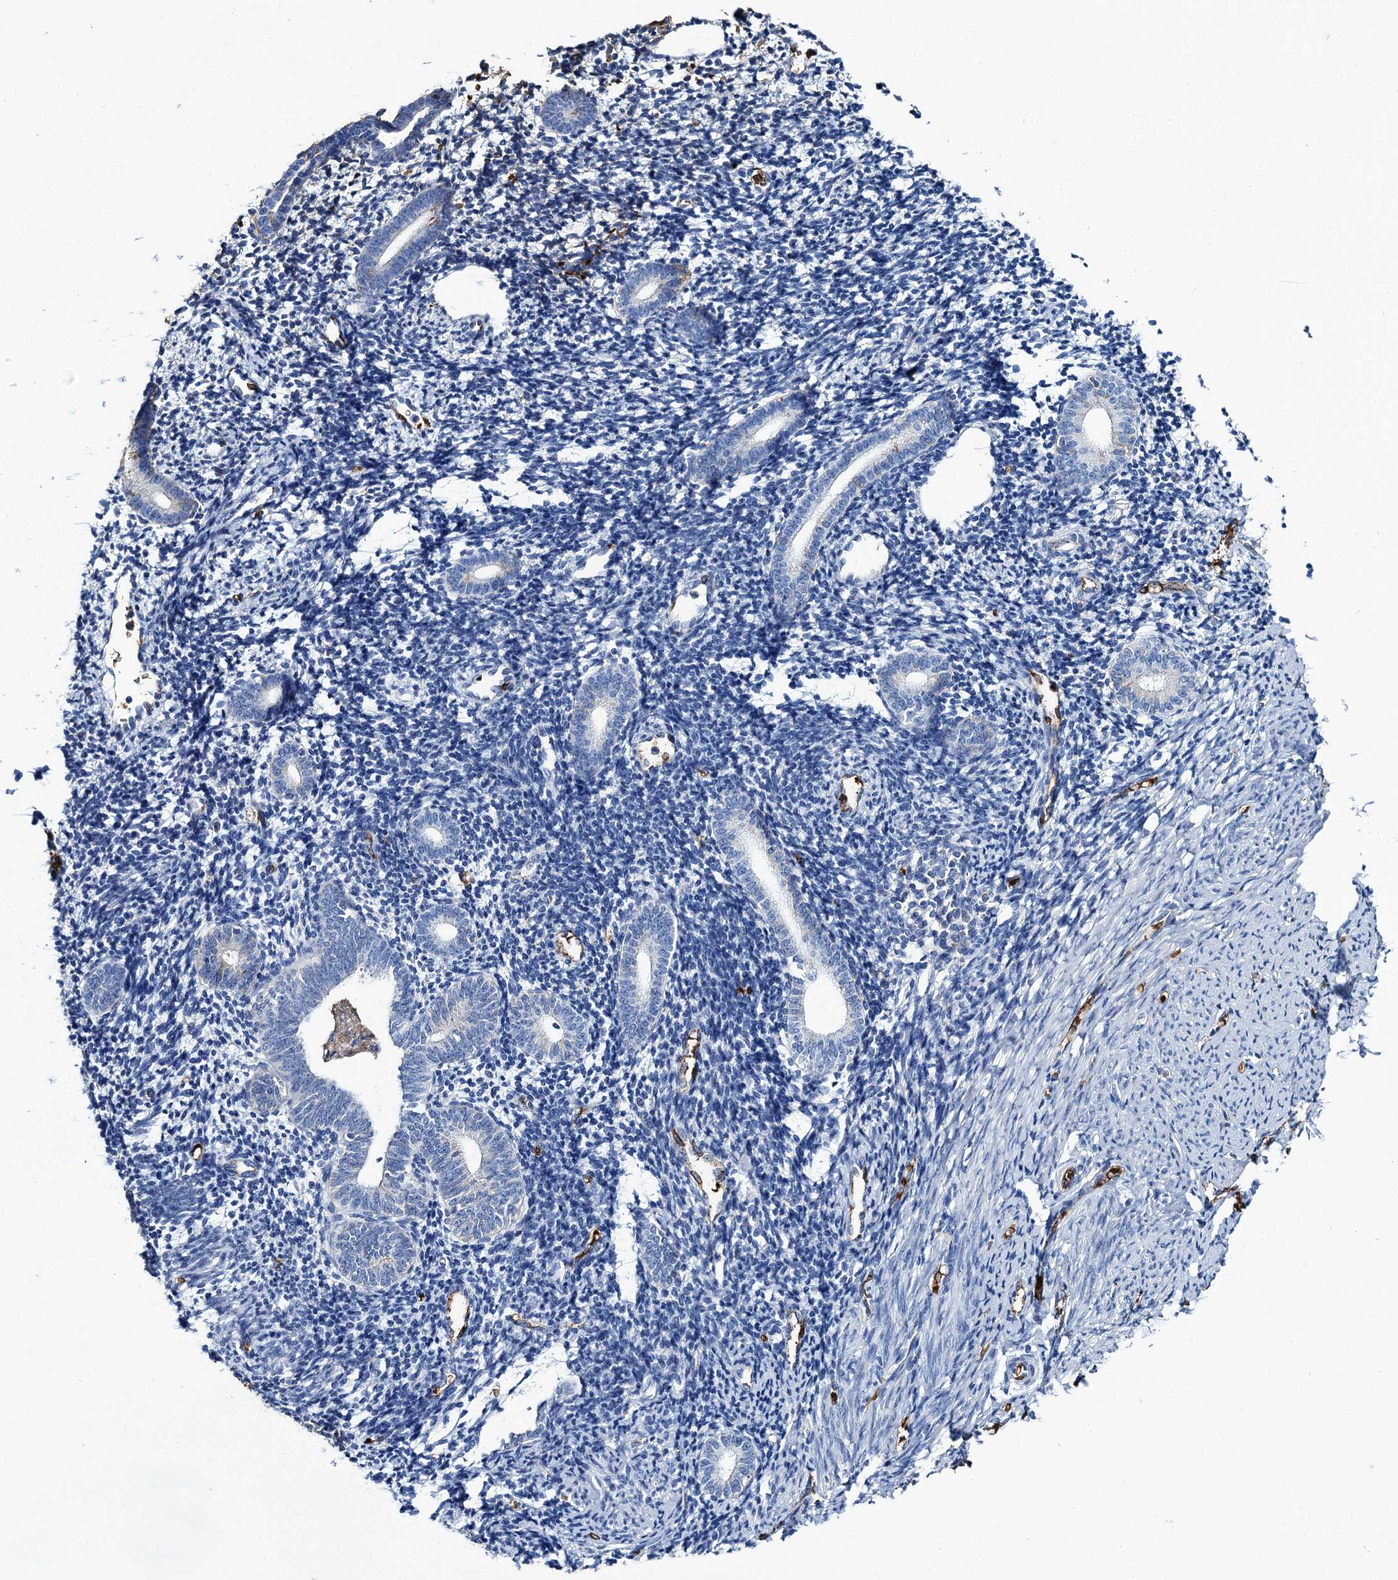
{"staining": {"intensity": "negative", "quantity": "none", "location": "none"}, "tissue": "endometrium", "cell_type": "Cells in endometrial stroma", "image_type": "normal", "snomed": [{"axis": "morphology", "description": "Normal tissue, NOS"}, {"axis": "topography", "description": "Endometrium"}], "caption": "IHC image of benign endometrium: endometrium stained with DAB displays no significant protein expression in cells in endometrial stroma. (Brightfield microscopy of DAB immunohistochemistry at high magnification).", "gene": "RPUSD3", "patient": {"sex": "female", "age": 56}}